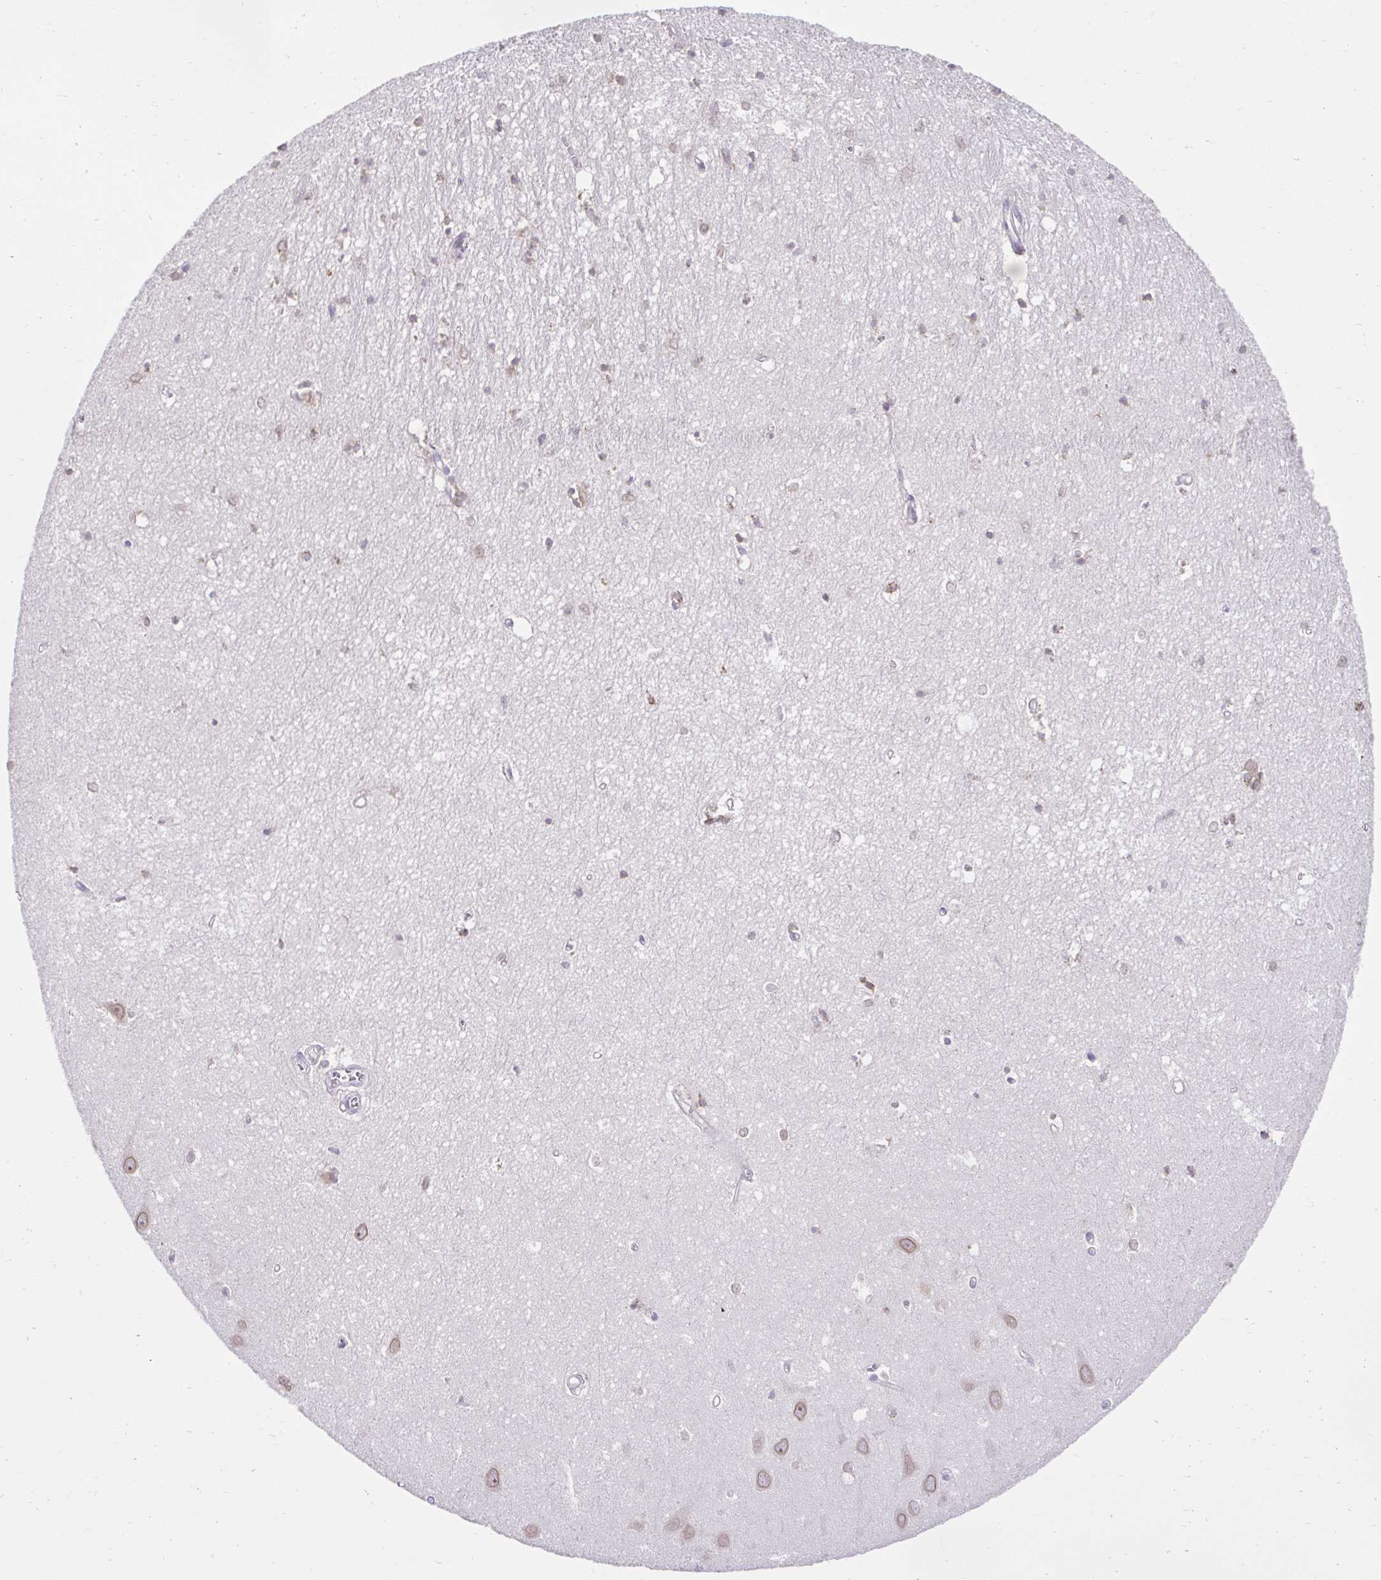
{"staining": {"intensity": "weak", "quantity": "<25%", "location": "nuclear"}, "tissue": "hippocampus", "cell_type": "Glial cells", "image_type": "normal", "snomed": [{"axis": "morphology", "description": "Normal tissue, NOS"}, {"axis": "topography", "description": "Hippocampus"}], "caption": "IHC photomicrograph of benign hippocampus: human hippocampus stained with DAB exhibits no significant protein positivity in glial cells. Brightfield microscopy of IHC stained with DAB (brown) and hematoxylin (blue), captured at high magnification.", "gene": "NT5C1B", "patient": {"sex": "female", "age": 64}}